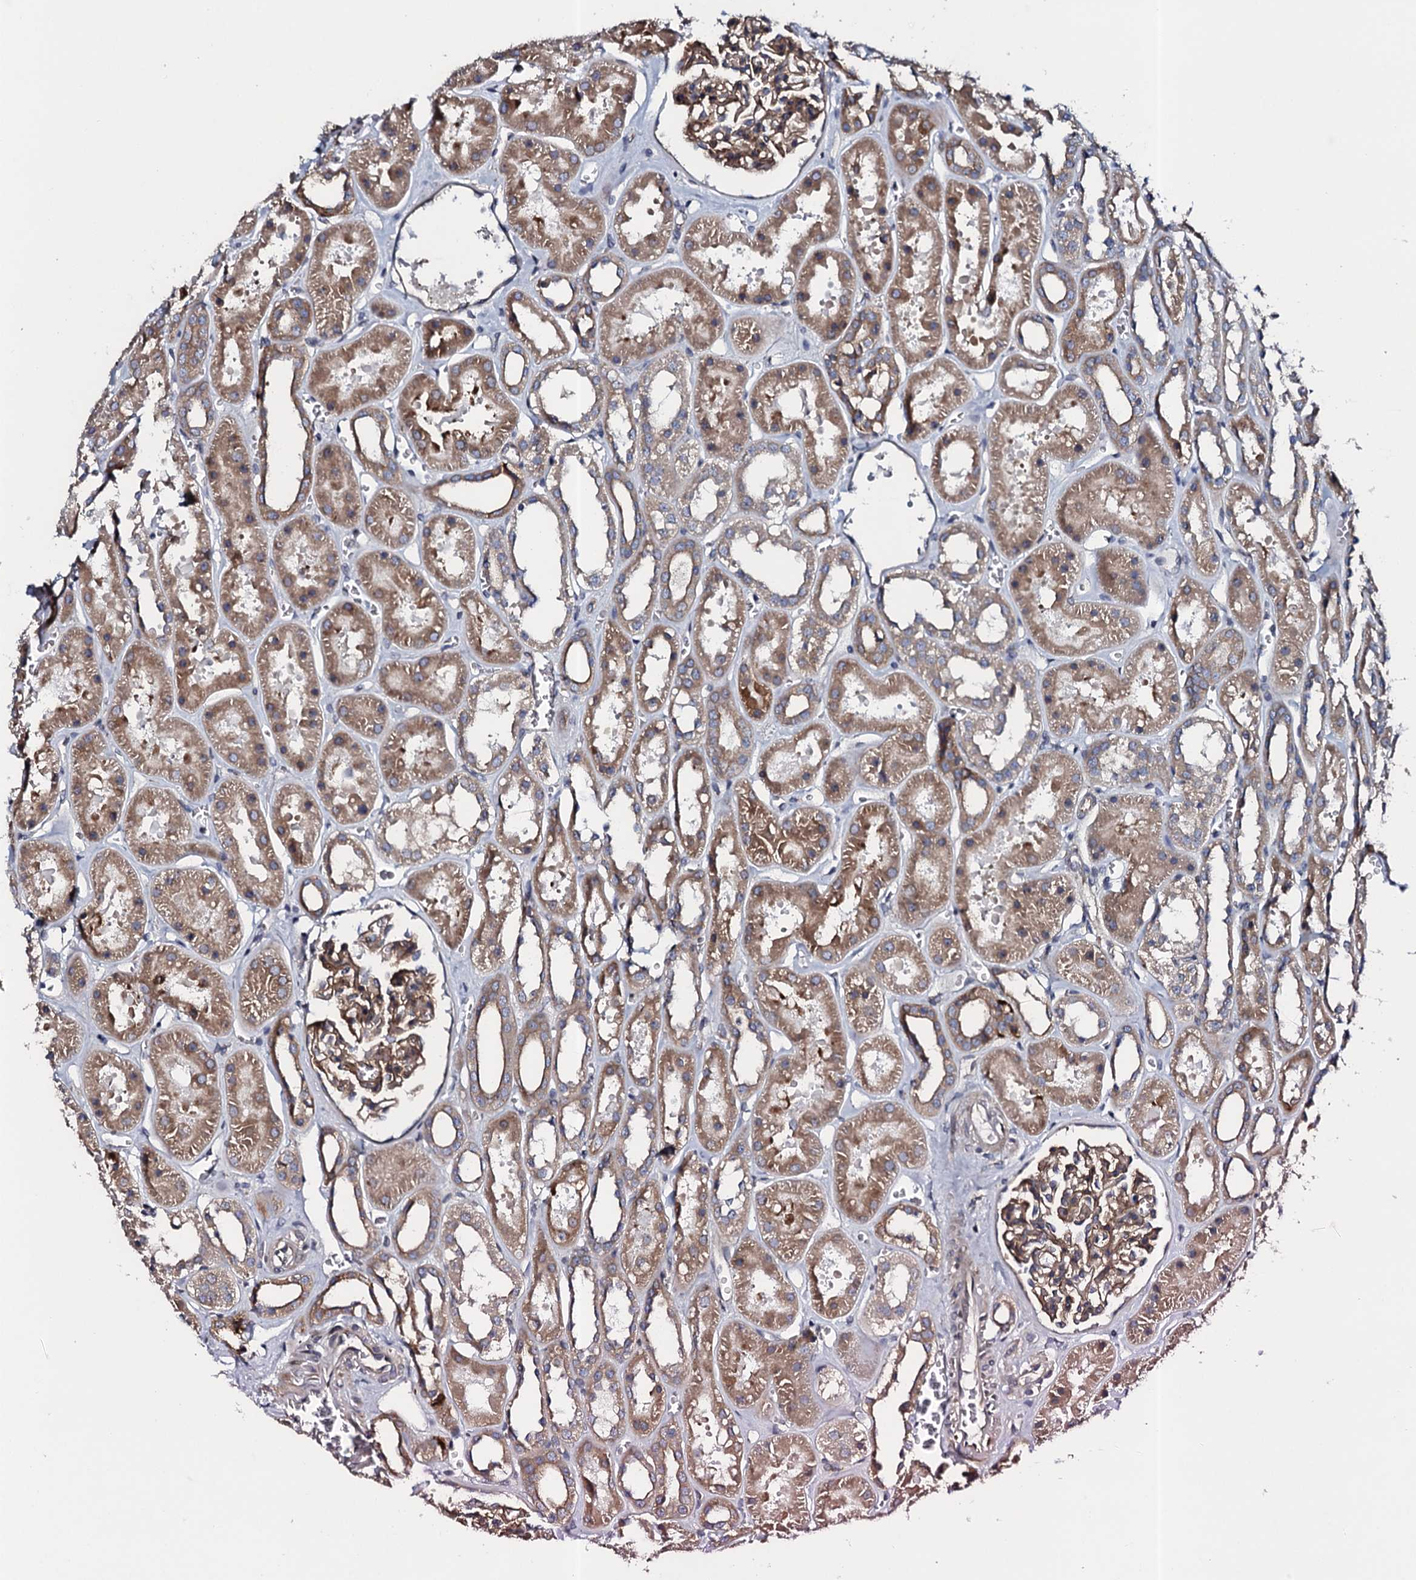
{"staining": {"intensity": "moderate", "quantity": ">75%", "location": "cytoplasmic/membranous"}, "tissue": "kidney", "cell_type": "Cells in glomeruli", "image_type": "normal", "snomed": [{"axis": "morphology", "description": "Normal tissue, NOS"}, {"axis": "topography", "description": "Kidney"}], "caption": "Benign kidney displays moderate cytoplasmic/membranous expression in about >75% of cells in glomeruli (IHC, brightfield microscopy, high magnification)..", "gene": "TMEM151A", "patient": {"sex": "female", "age": 41}}